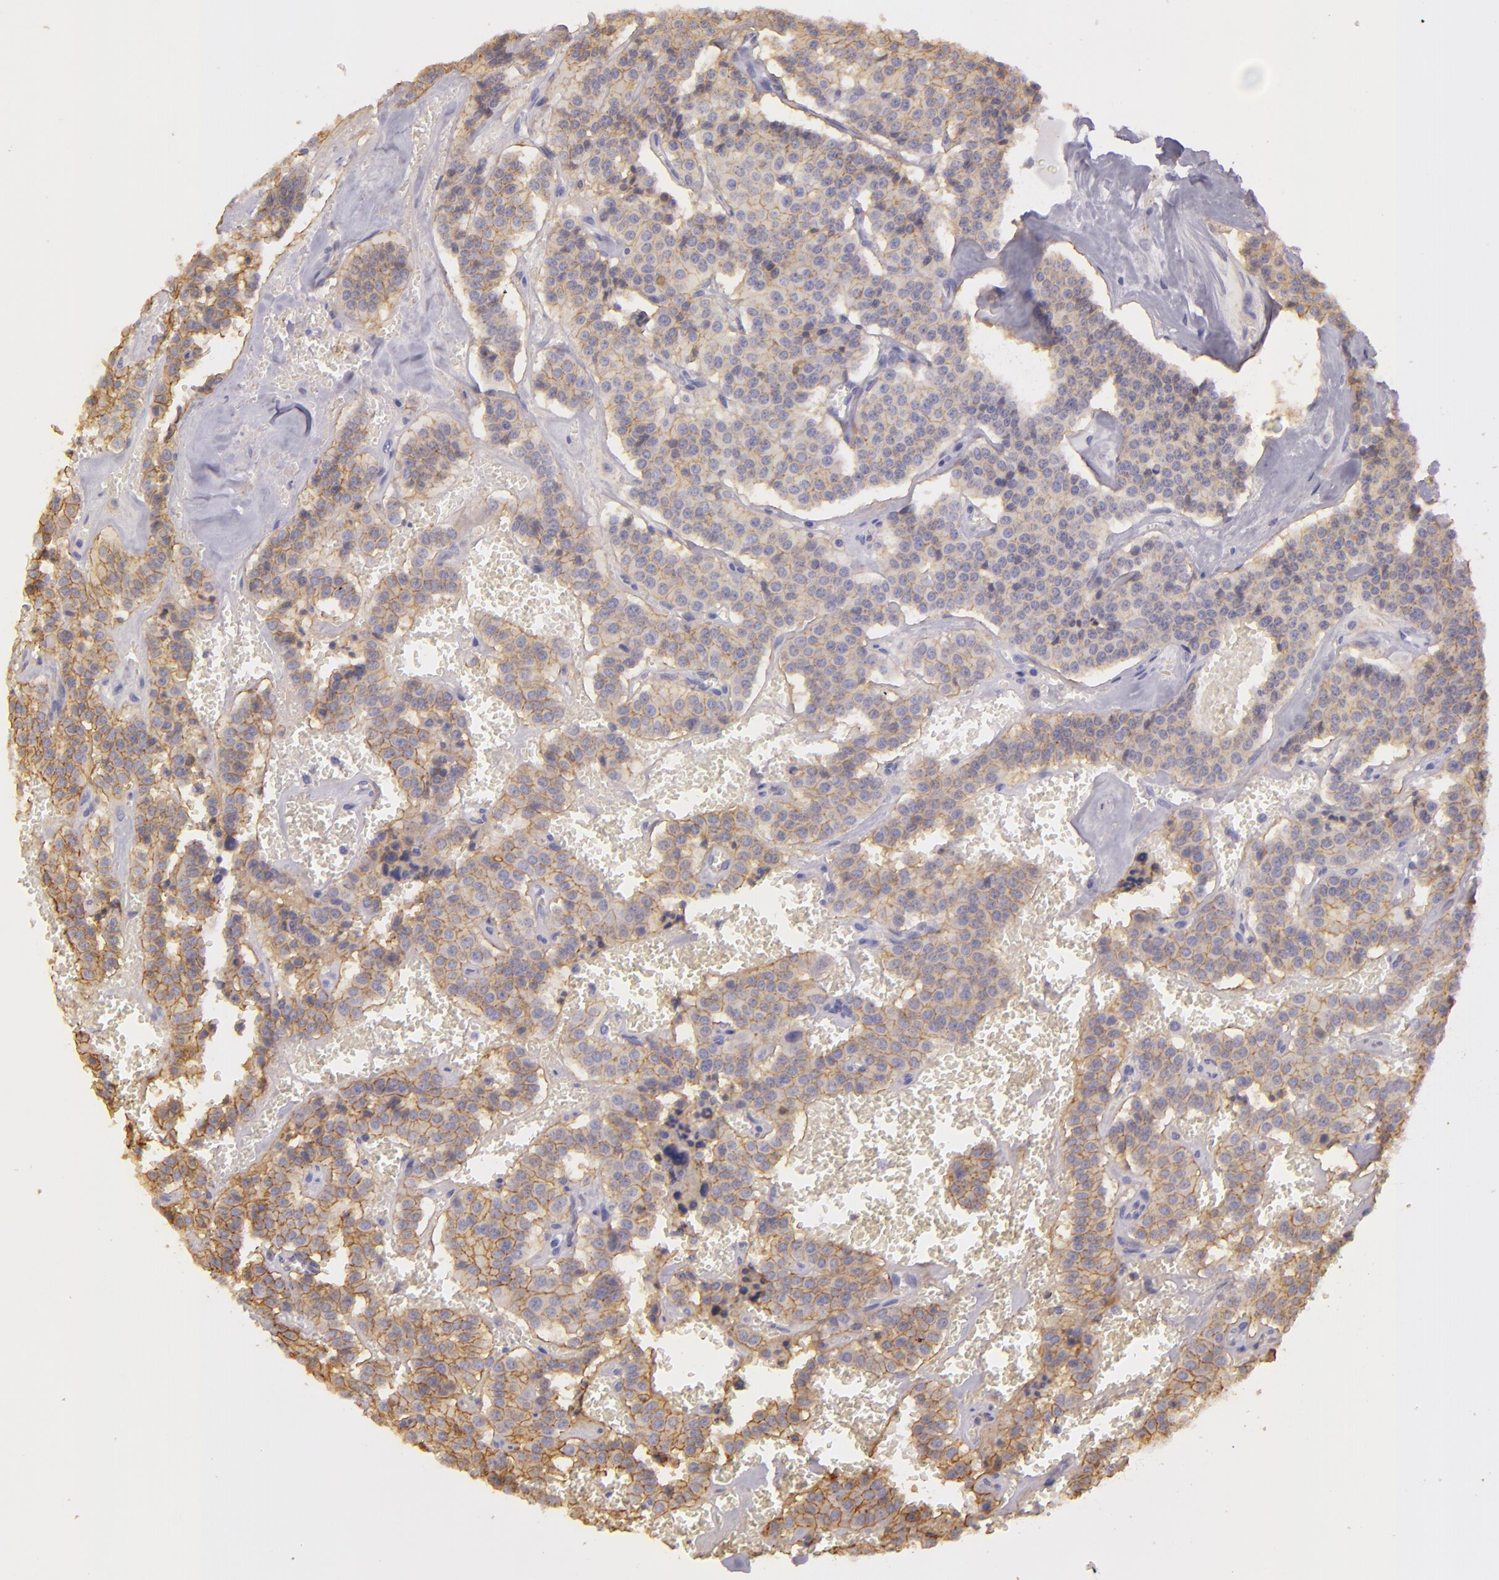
{"staining": {"intensity": "moderate", "quantity": ">75%", "location": "cytoplasmic/membranous"}, "tissue": "carcinoid", "cell_type": "Tumor cells", "image_type": "cancer", "snomed": [{"axis": "morphology", "description": "Carcinoid, malignant, NOS"}, {"axis": "topography", "description": "Bronchus"}], "caption": "Immunohistochemistry of human carcinoid (malignant) exhibits medium levels of moderate cytoplasmic/membranous expression in about >75% of tumor cells. (Stains: DAB in brown, nuclei in blue, Microscopy: brightfield microscopy at high magnification).", "gene": "CD9", "patient": {"sex": "male", "age": 55}}